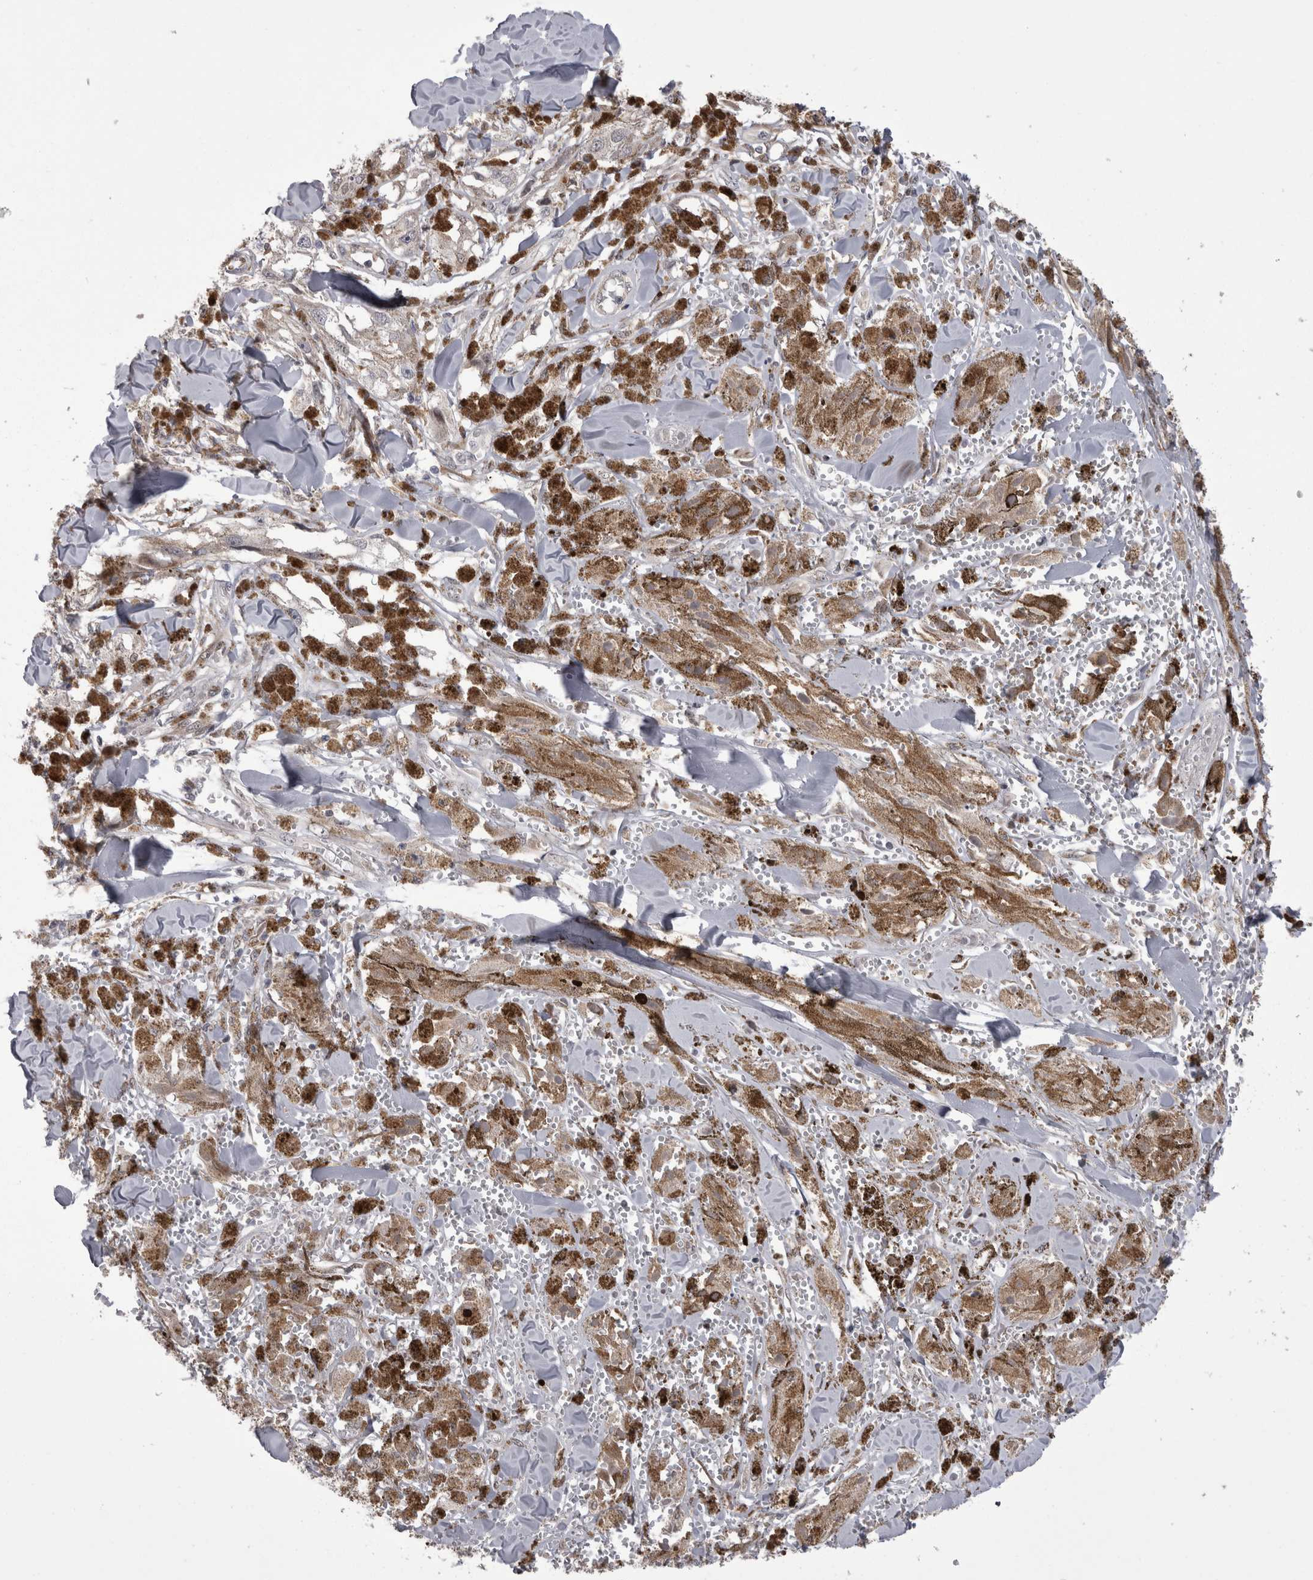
{"staining": {"intensity": "negative", "quantity": "none", "location": "none"}, "tissue": "melanoma", "cell_type": "Tumor cells", "image_type": "cancer", "snomed": [{"axis": "morphology", "description": "Malignant melanoma, NOS"}, {"axis": "topography", "description": "Skin"}], "caption": "Tumor cells show no significant expression in malignant melanoma.", "gene": "CHIC2", "patient": {"sex": "male", "age": 88}}